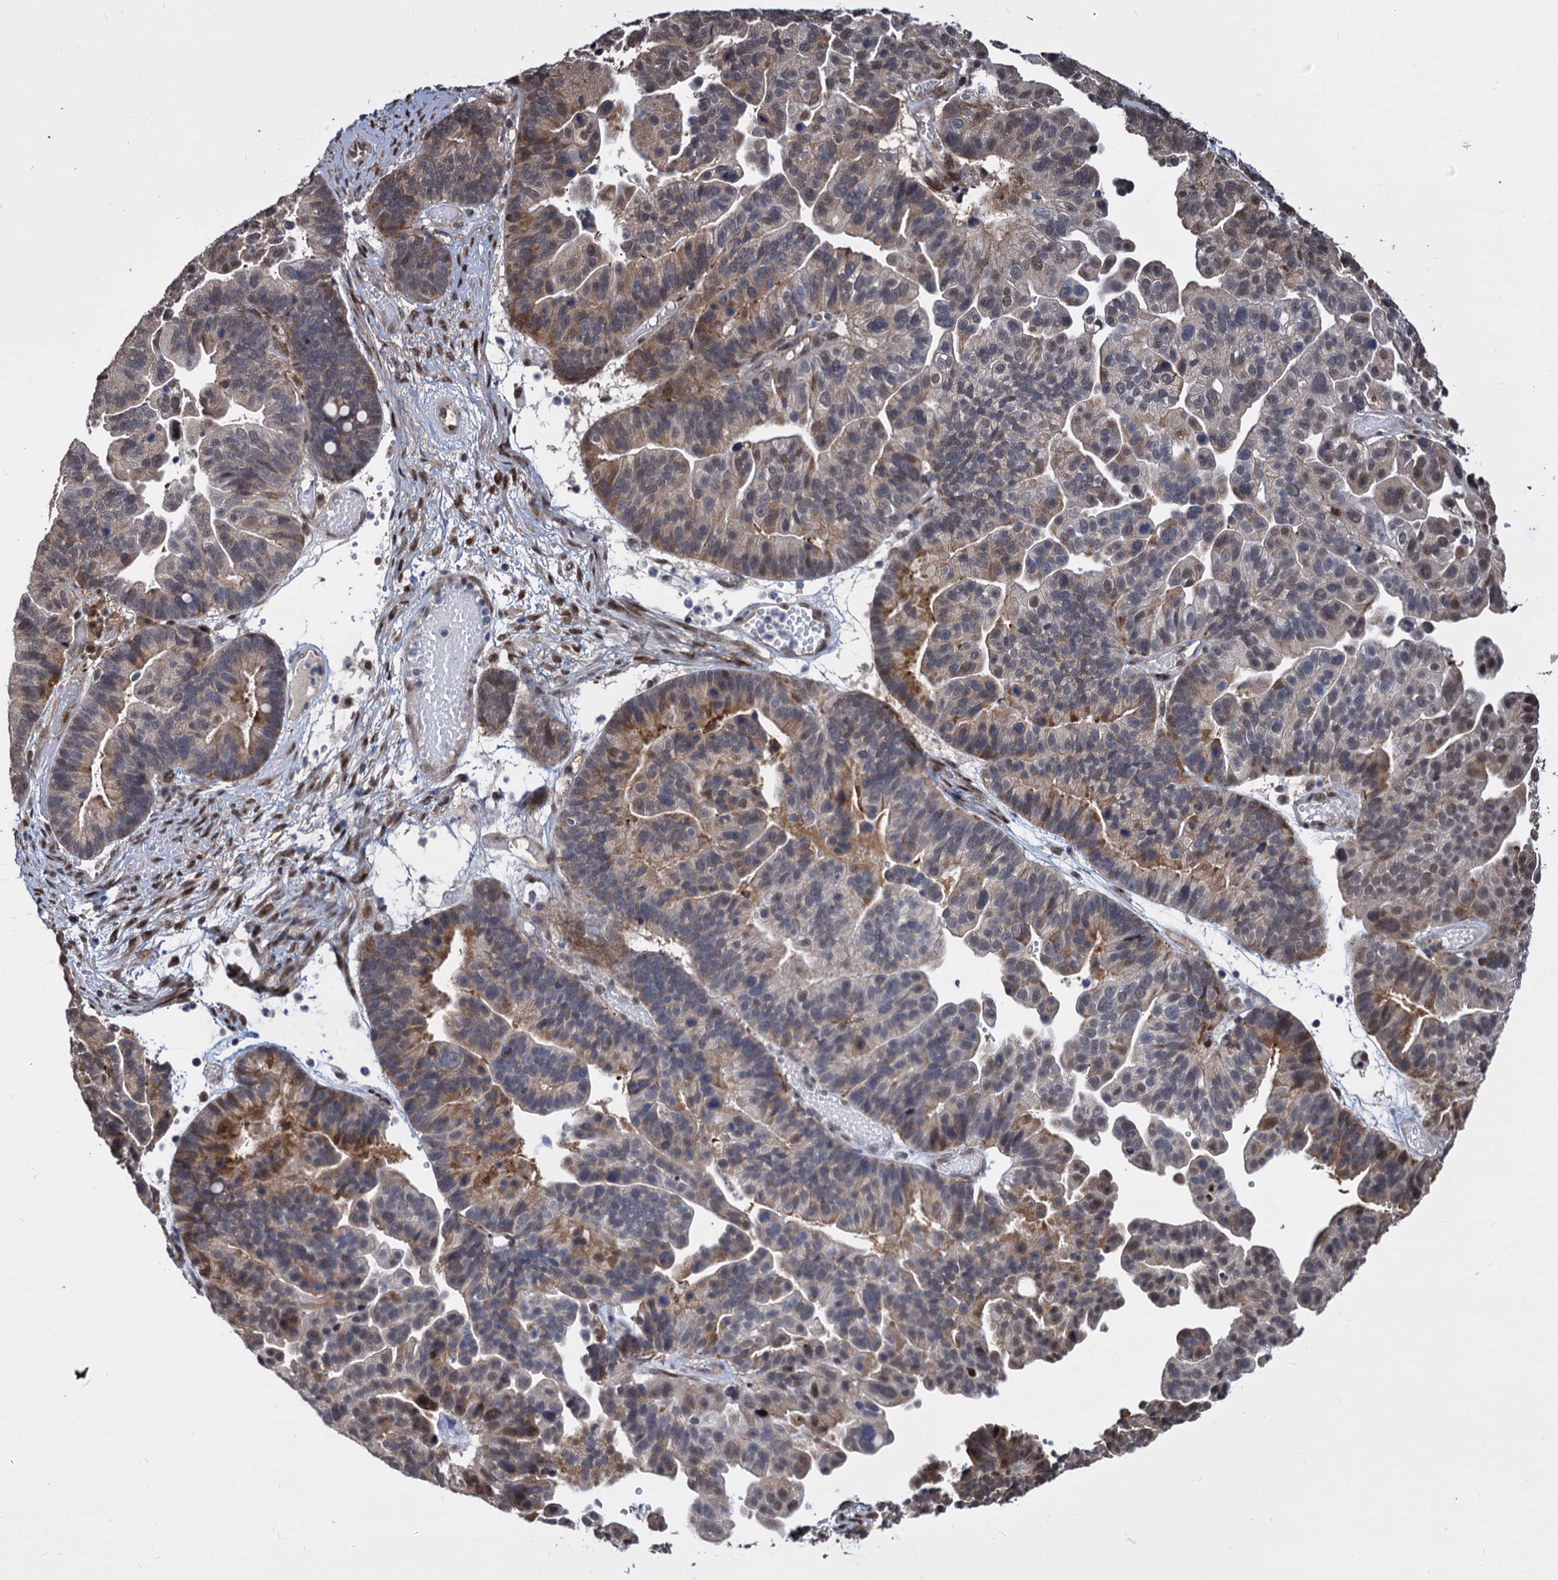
{"staining": {"intensity": "moderate", "quantity": "25%-75%", "location": "cytoplasmic/membranous,nuclear"}, "tissue": "ovarian cancer", "cell_type": "Tumor cells", "image_type": "cancer", "snomed": [{"axis": "morphology", "description": "Cystadenocarcinoma, serous, NOS"}, {"axis": "topography", "description": "Ovary"}], "caption": "Immunohistochemistry histopathology image of ovarian serous cystadenocarcinoma stained for a protein (brown), which displays medium levels of moderate cytoplasmic/membranous and nuclear positivity in approximately 25%-75% of tumor cells.", "gene": "PSMD4", "patient": {"sex": "female", "age": 56}}